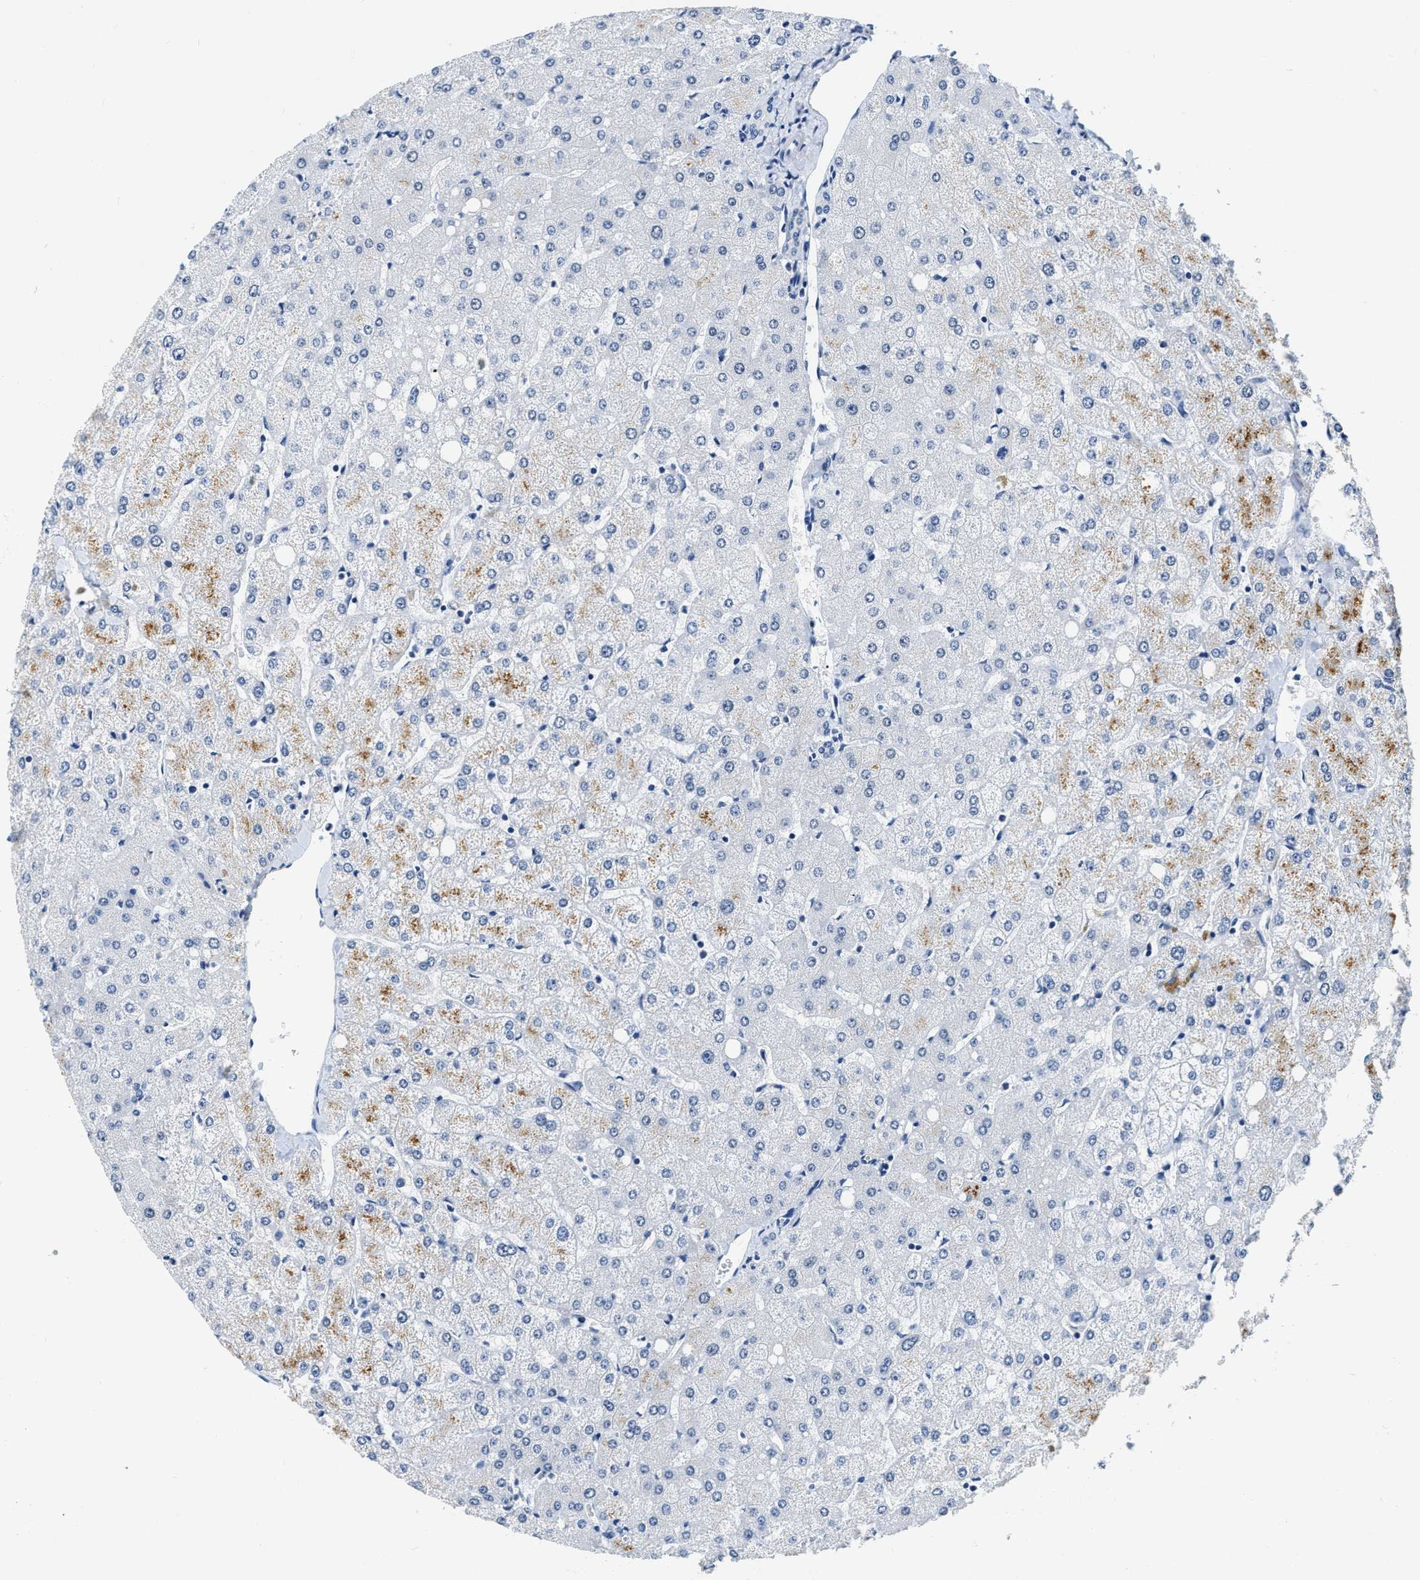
{"staining": {"intensity": "negative", "quantity": "none", "location": "none"}, "tissue": "liver", "cell_type": "Cholangiocytes", "image_type": "normal", "snomed": [{"axis": "morphology", "description": "Normal tissue, NOS"}, {"axis": "topography", "description": "Liver"}], "caption": "Normal liver was stained to show a protein in brown. There is no significant expression in cholangiocytes. The staining is performed using DAB (3,3'-diaminobenzidine) brown chromogen with nuclei counter-stained in using hematoxylin.", "gene": "EIF2AK2", "patient": {"sex": "female", "age": 54}}